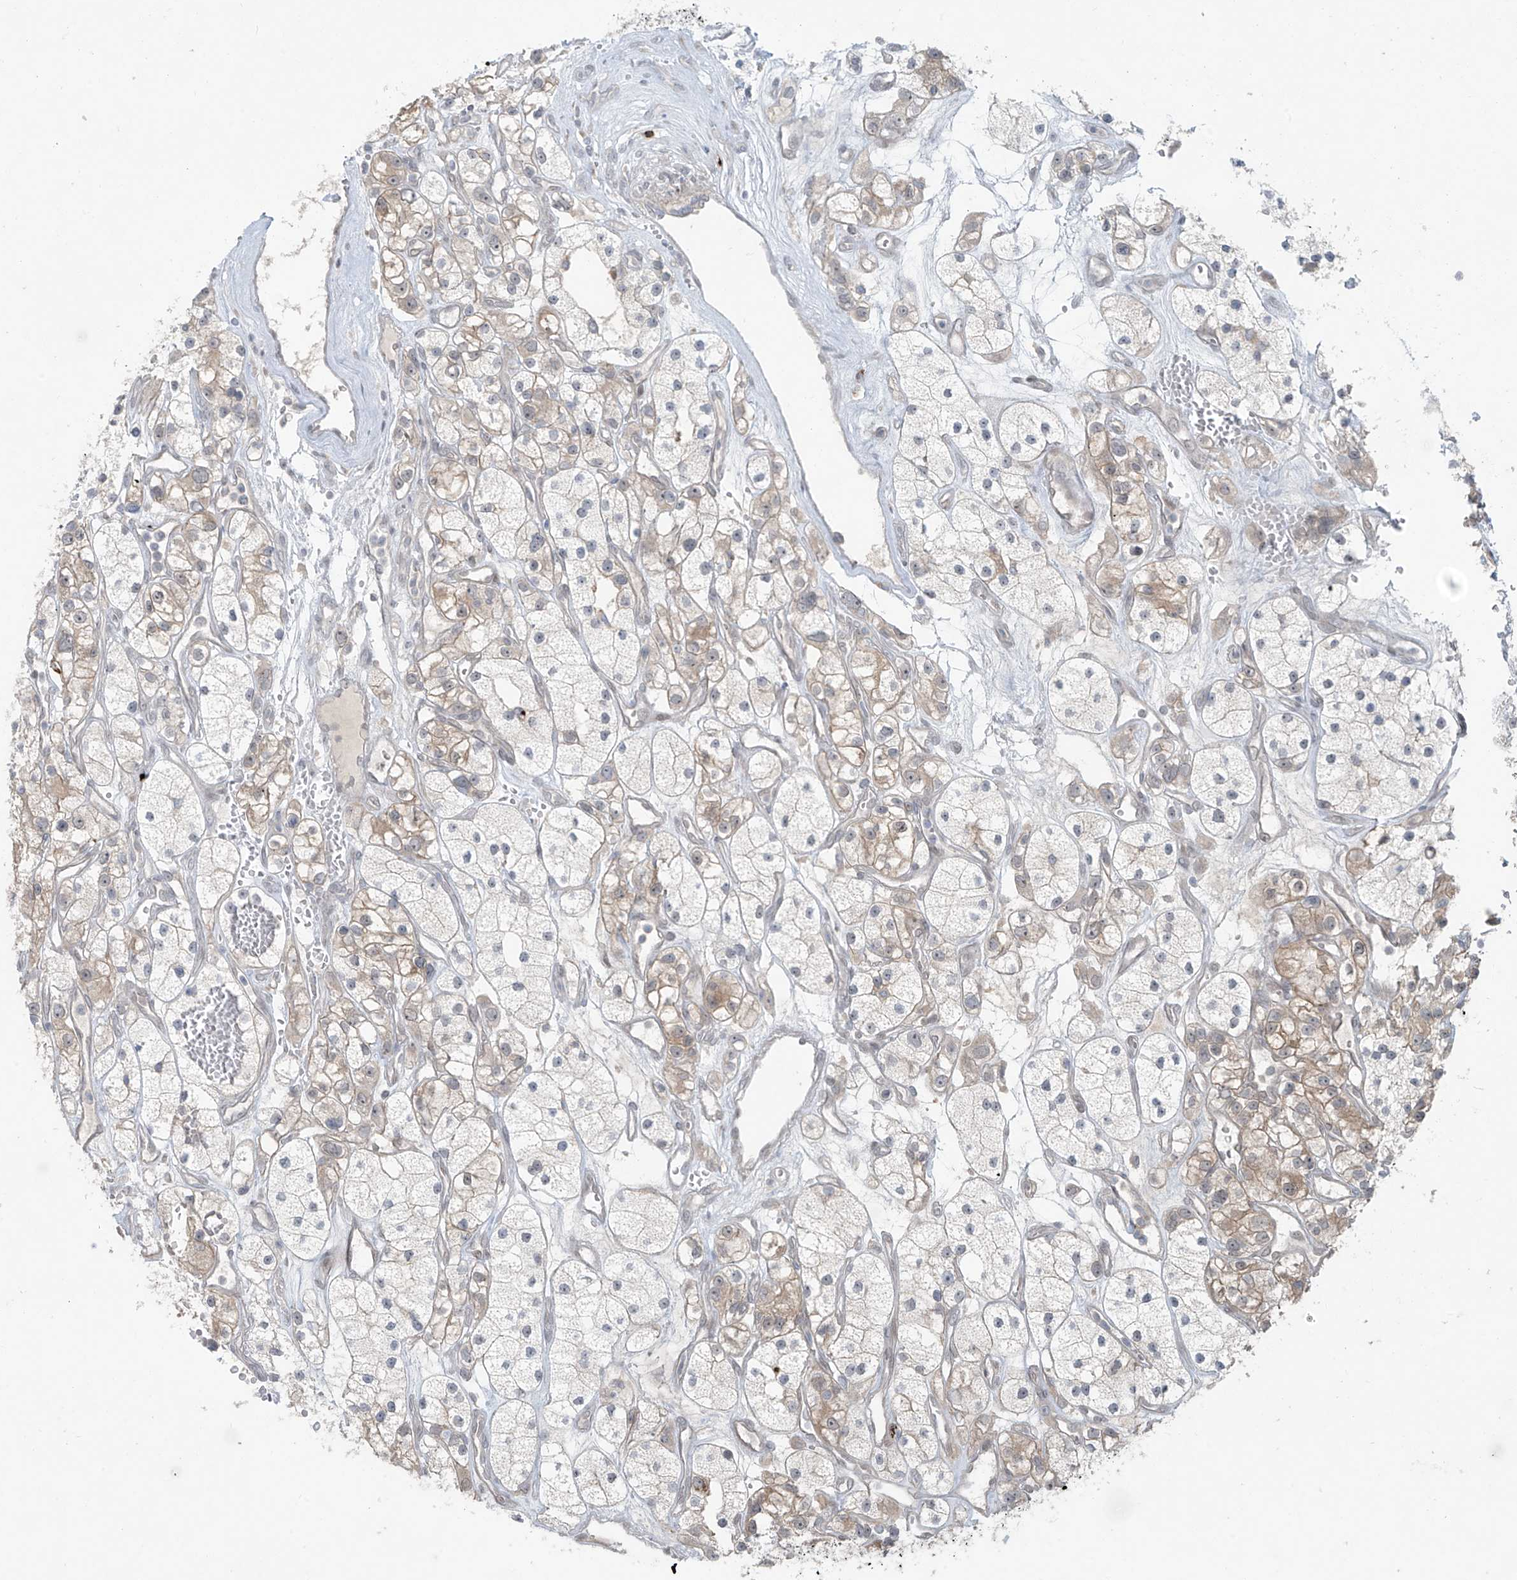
{"staining": {"intensity": "moderate", "quantity": "25%-75%", "location": "cytoplasmic/membranous"}, "tissue": "renal cancer", "cell_type": "Tumor cells", "image_type": "cancer", "snomed": [{"axis": "morphology", "description": "Adenocarcinoma, NOS"}, {"axis": "topography", "description": "Kidney"}], "caption": "DAB (3,3'-diaminobenzidine) immunohistochemical staining of renal adenocarcinoma exhibits moderate cytoplasmic/membranous protein positivity in approximately 25%-75% of tumor cells.", "gene": "PPAT", "patient": {"sex": "female", "age": 57}}